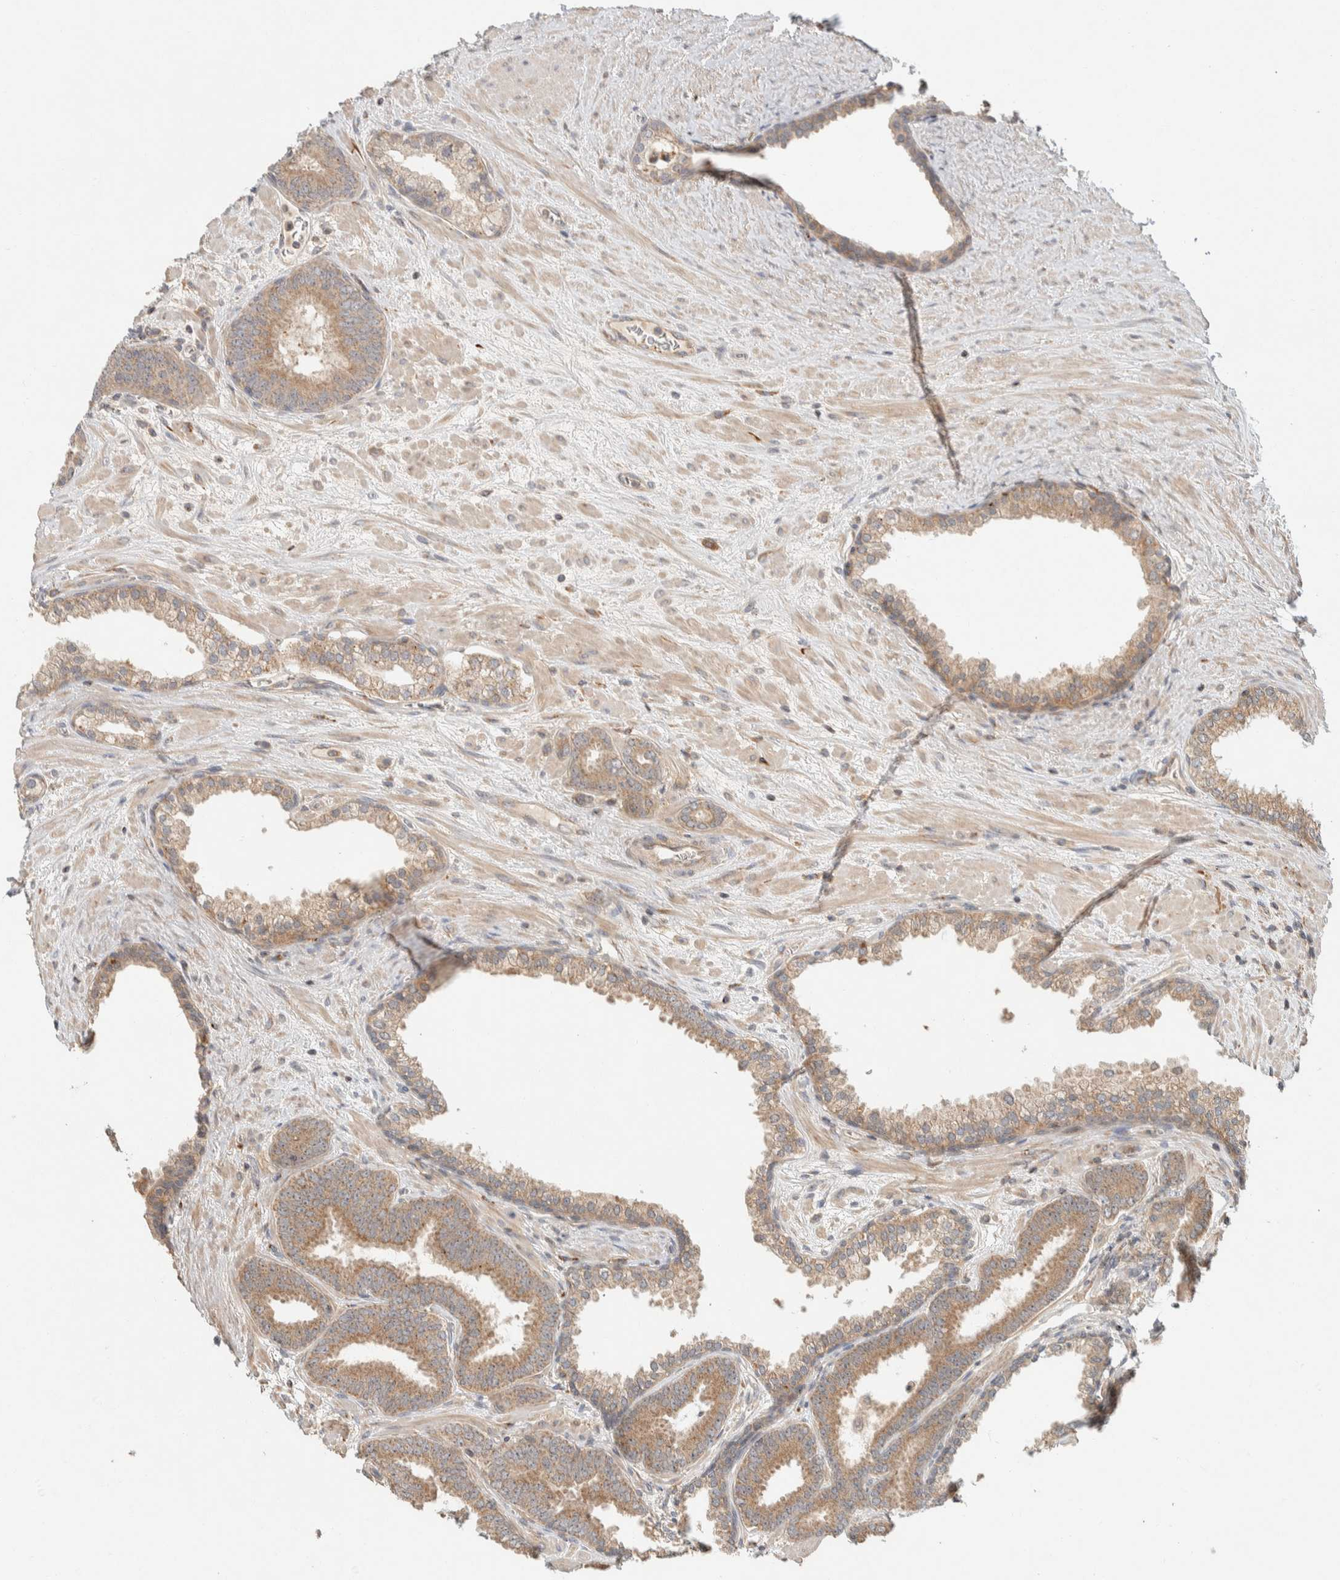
{"staining": {"intensity": "weak", "quantity": ">75%", "location": "cytoplasmic/membranous"}, "tissue": "prostate cancer", "cell_type": "Tumor cells", "image_type": "cancer", "snomed": [{"axis": "morphology", "description": "Adenocarcinoma, Low grade"}, {"axis": "topography", "description": "Prostate"}], "caption": "Prostate low-grade adenocarcinoma stained with a protein marker reveals weak staining in tumor cells.", "gene": "KIF9", "patient": {"sex": "male", "age": 62}}